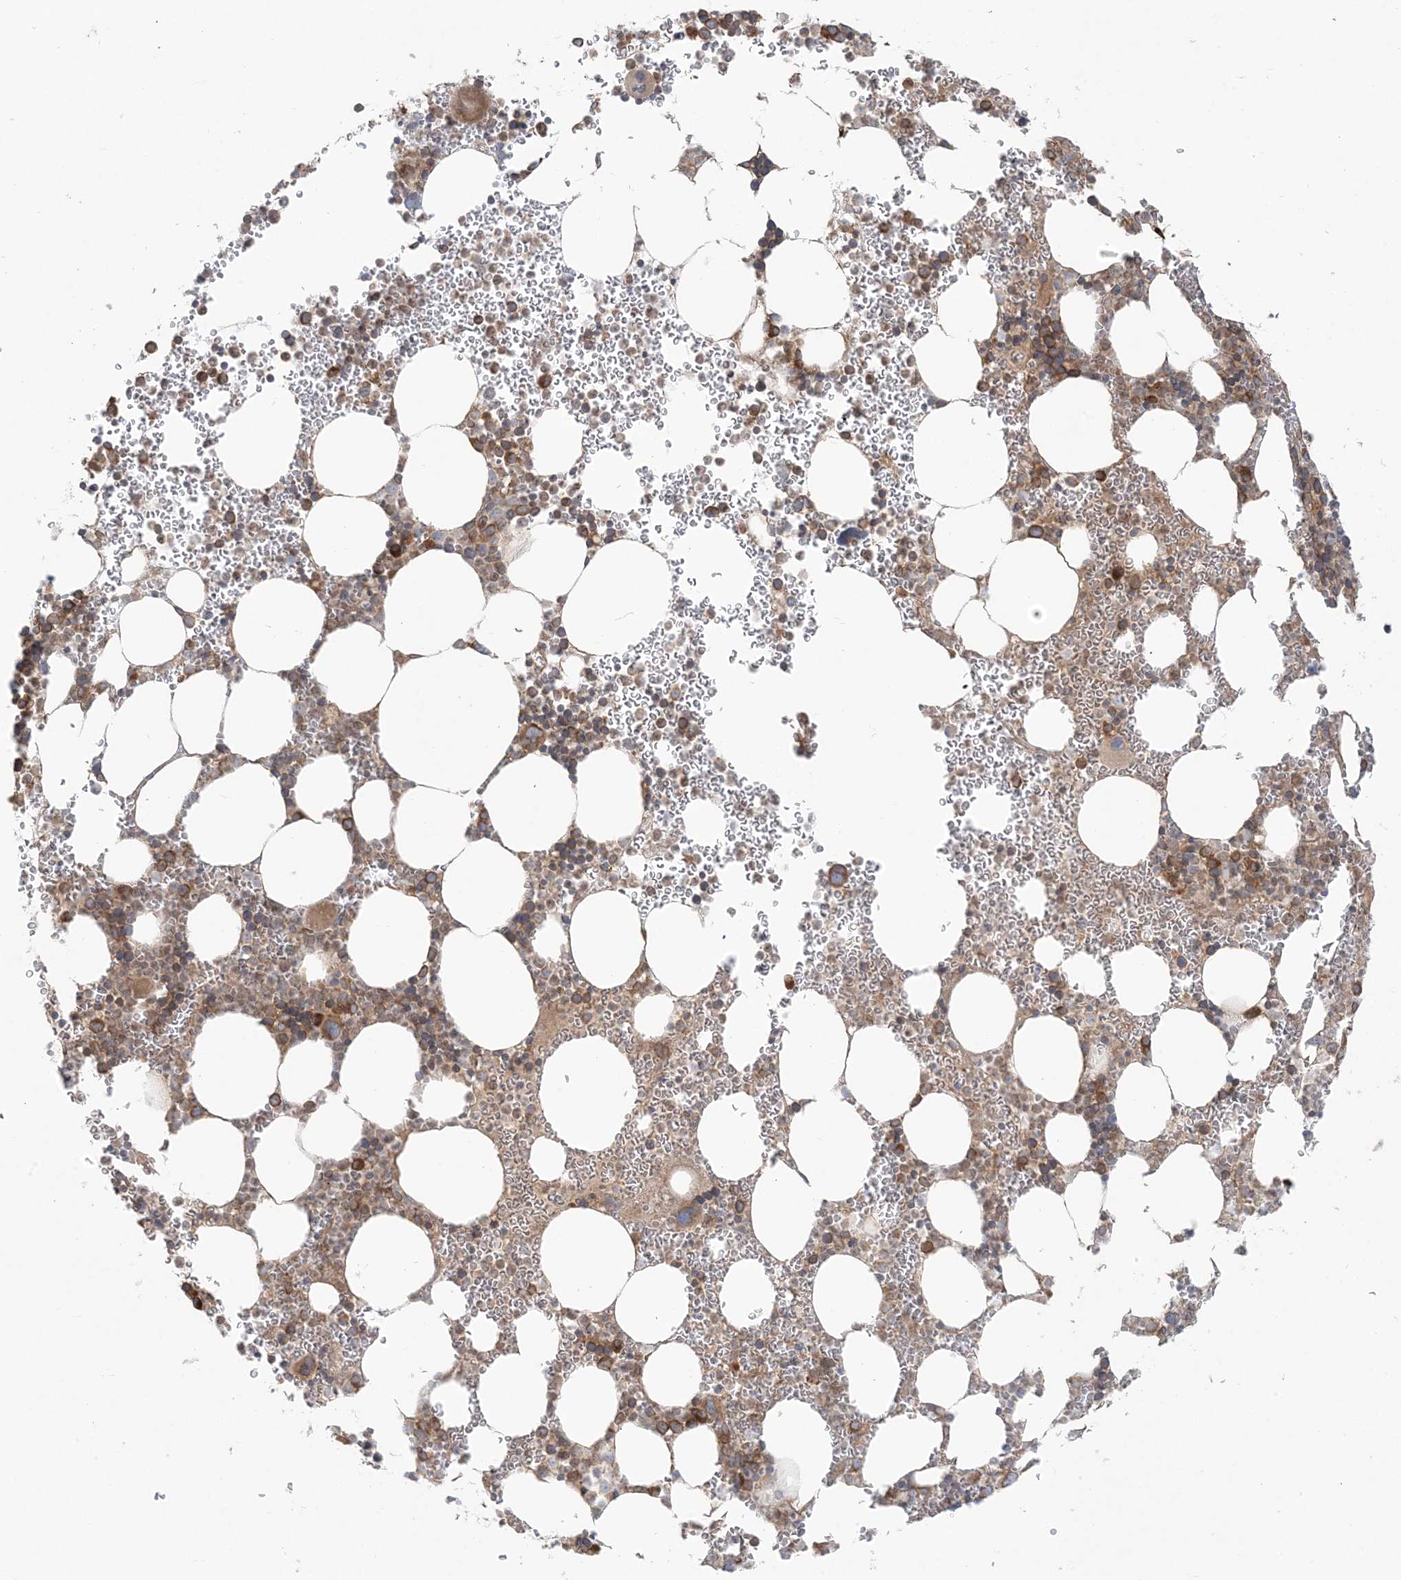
{"staining": {"intensity": "moderate", "quantity": ">75%", "location": "cytoplasmic/membranous"}, "tissue": "bone marrow", "cell_type": "Hematopoietic cells", "image_type": "normal", "snomed": [{"axis": "morphology", "description": "Normal tissue, NOS"}, {"axis": "topography", "description": "Bone marrow"}], "caption": "Immunohistochemical staining of unremarkable bone marrow displays medium levels of moderate cytoplasmic/membranous expression in about >75% of hematopoietic cells. (DAB = brown stain, brightfield microscopy at high magnification).", "gene": "UBXN4", "patient": {"sex": "female", "age": 78}}